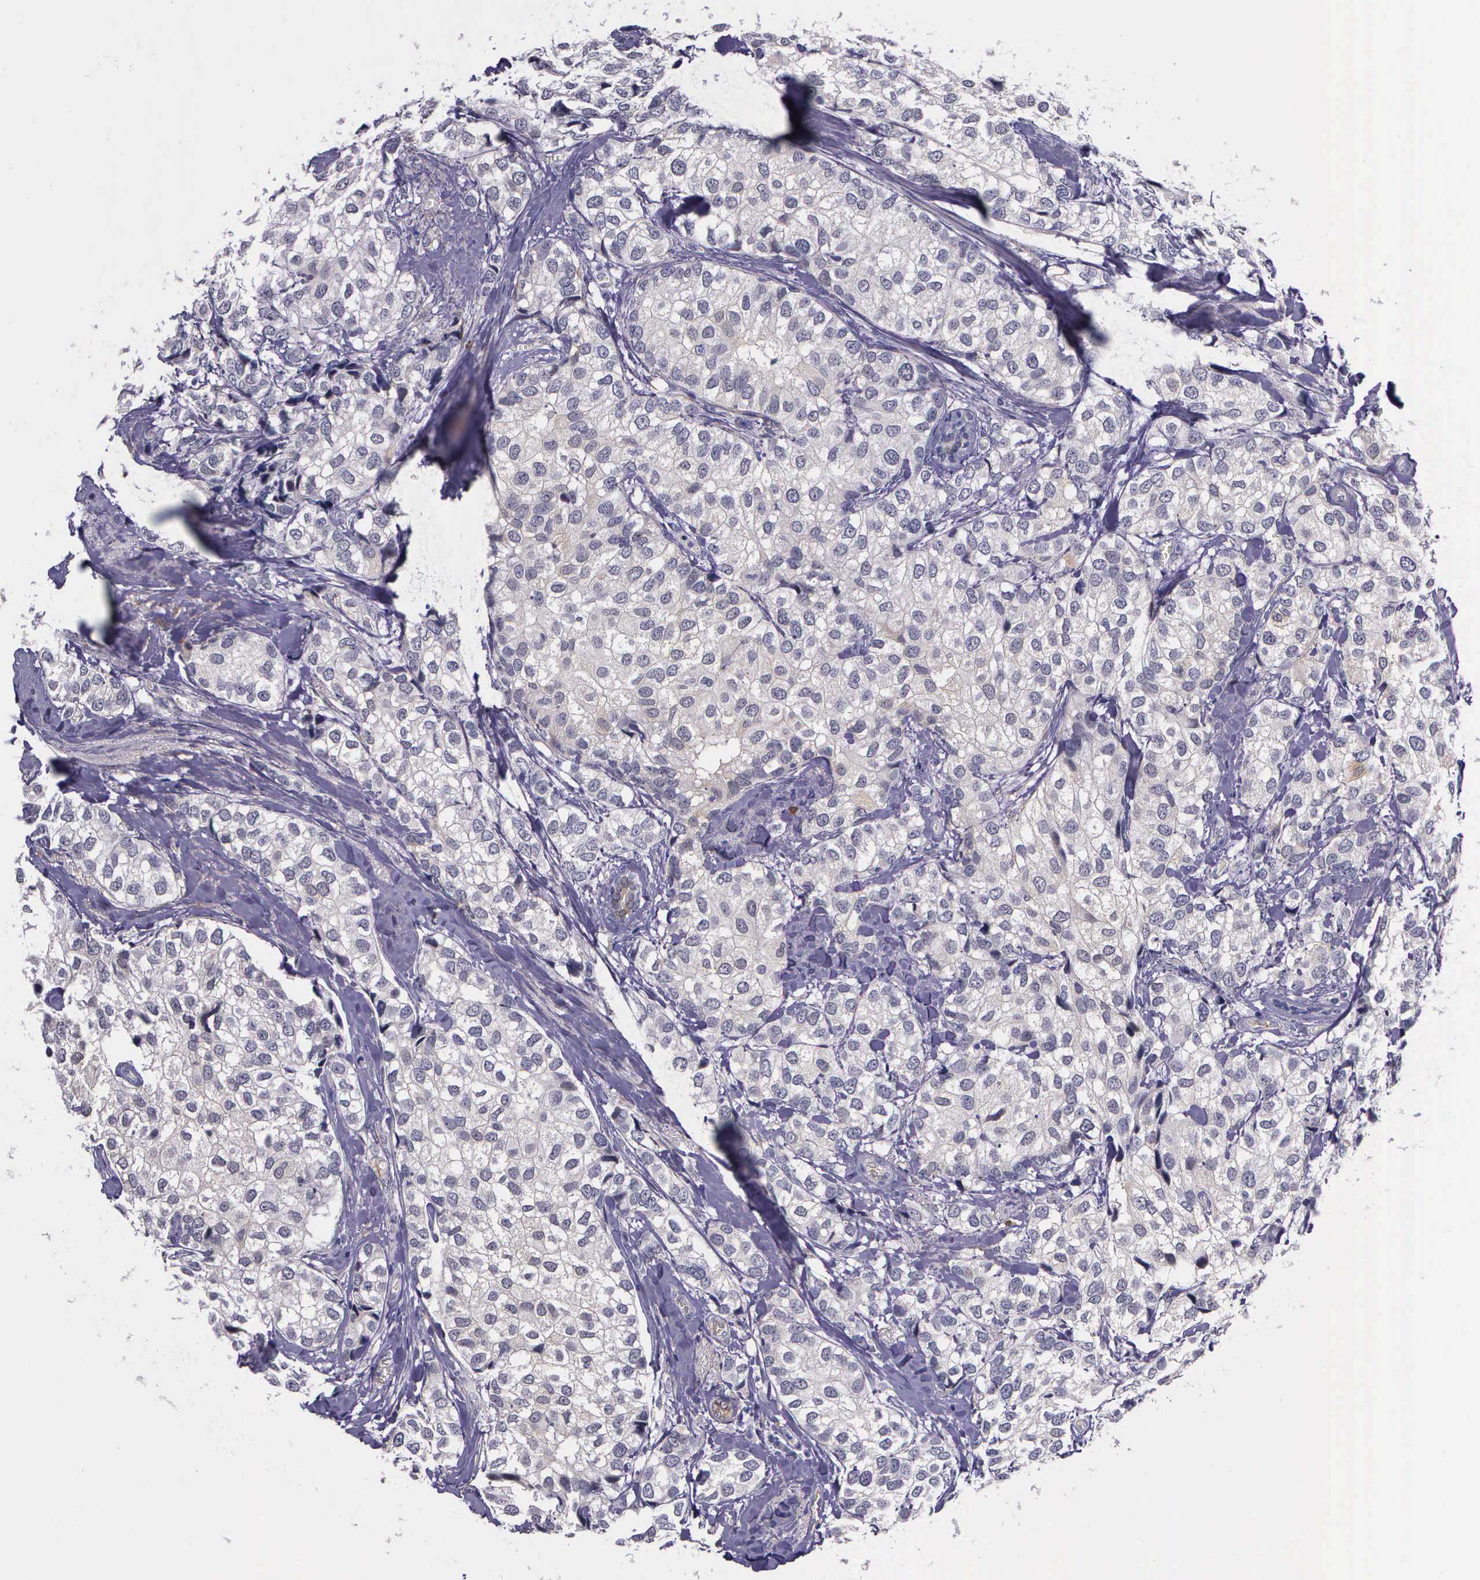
{"staining": {"intensity": "negative", "quantity": "none", "location": "none"}, "tissue": "breast cancer", "cell_type": "Tumor cells", "image_type": "cancer", "snomed": [{"axis": "morphology", "description": "Duct carcinoma"}, {"axis": "topography", "description": "Breast"}], "caption": "Tumor cells are negative for brown protein staining in breast cancer (invasive ductal carcinoma).", "gene": "AHNAK2", "patient": {"sex": "female", "age": 68}}